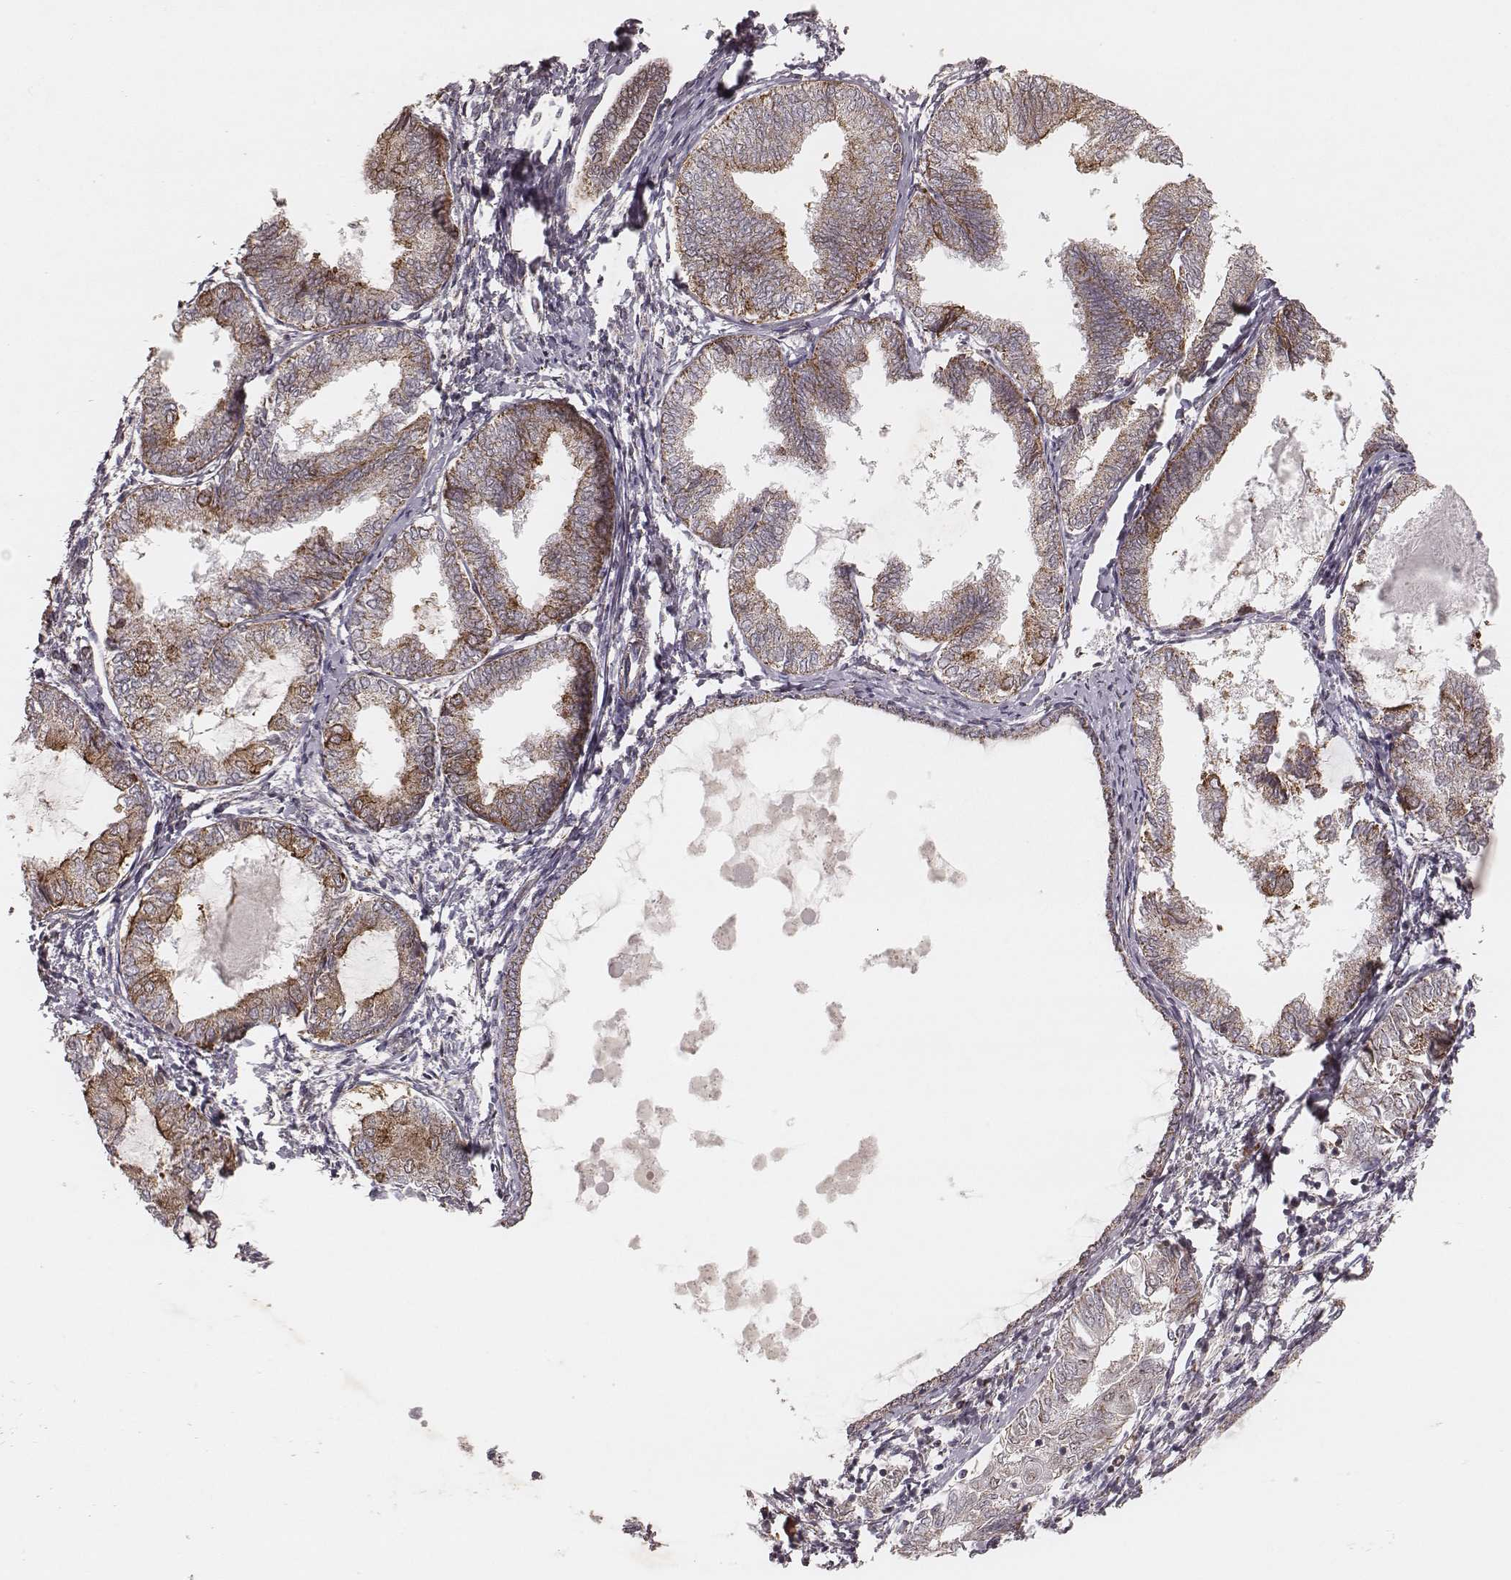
{"staining": {"intensity": "moderate", "quantity": "<25%", "location": "cytoplasmic/membranous"}, "tissue": "endometrial cancer", "cell_type": "Tumor cells", "image_type": "cancer", "snomed": [{"axis": "morphology", "description": "Adenocarcinoma, NOS"}, {"axis": "topography", "description": "Endometrium"}], "caption": "Protein staining reveals moderate cytoplasmic/membranous expression in about <25% of tumor cells in endometrial cancer. (Stains: DAB in brown, nuclei in blue, Microscopy: brightfield microscopy at high magnification).", "gene": "NDUFA7", "patient": {"sex": "female", "age": 68}}